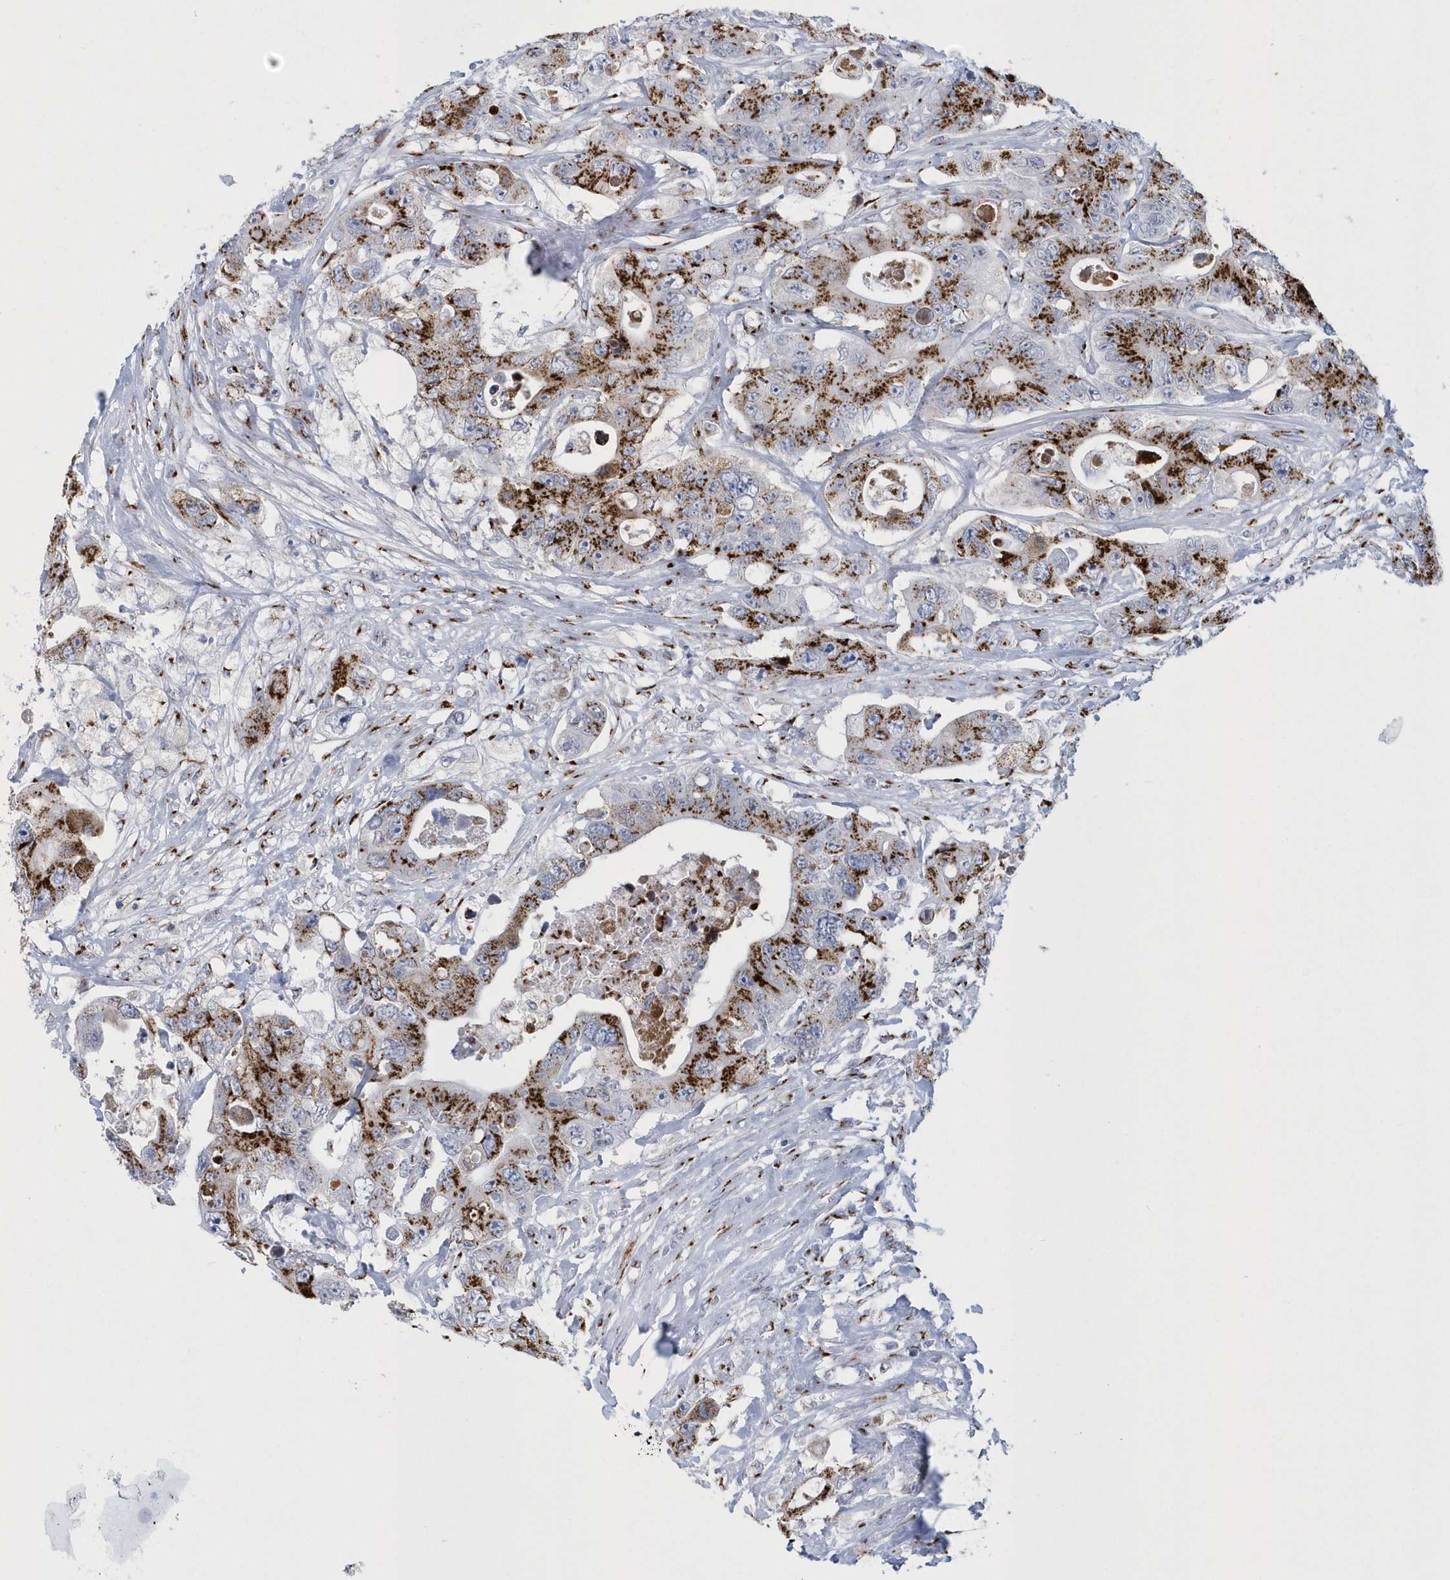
{"staining": {"intensity": "strong", "quantity": ">75%", "location": "cytoplasmic/membranous"}, "tissue": "colorectal cancer", "cell_type": "Tumor cells", "image_type": "cancer", "snomed": [{"axis": "morphology", "description": "Adenocarcinoma, NOS"}, {"axis": "topography", "description": "Colon"}], "caption": "This is an image of immunohistochemistry staining of colorectal cancer, which shows strong expression in the cytoplasmic/membranous of tumor cells.", "gene": "SLX9", "patient": {"sex": "female", "age": 46}}